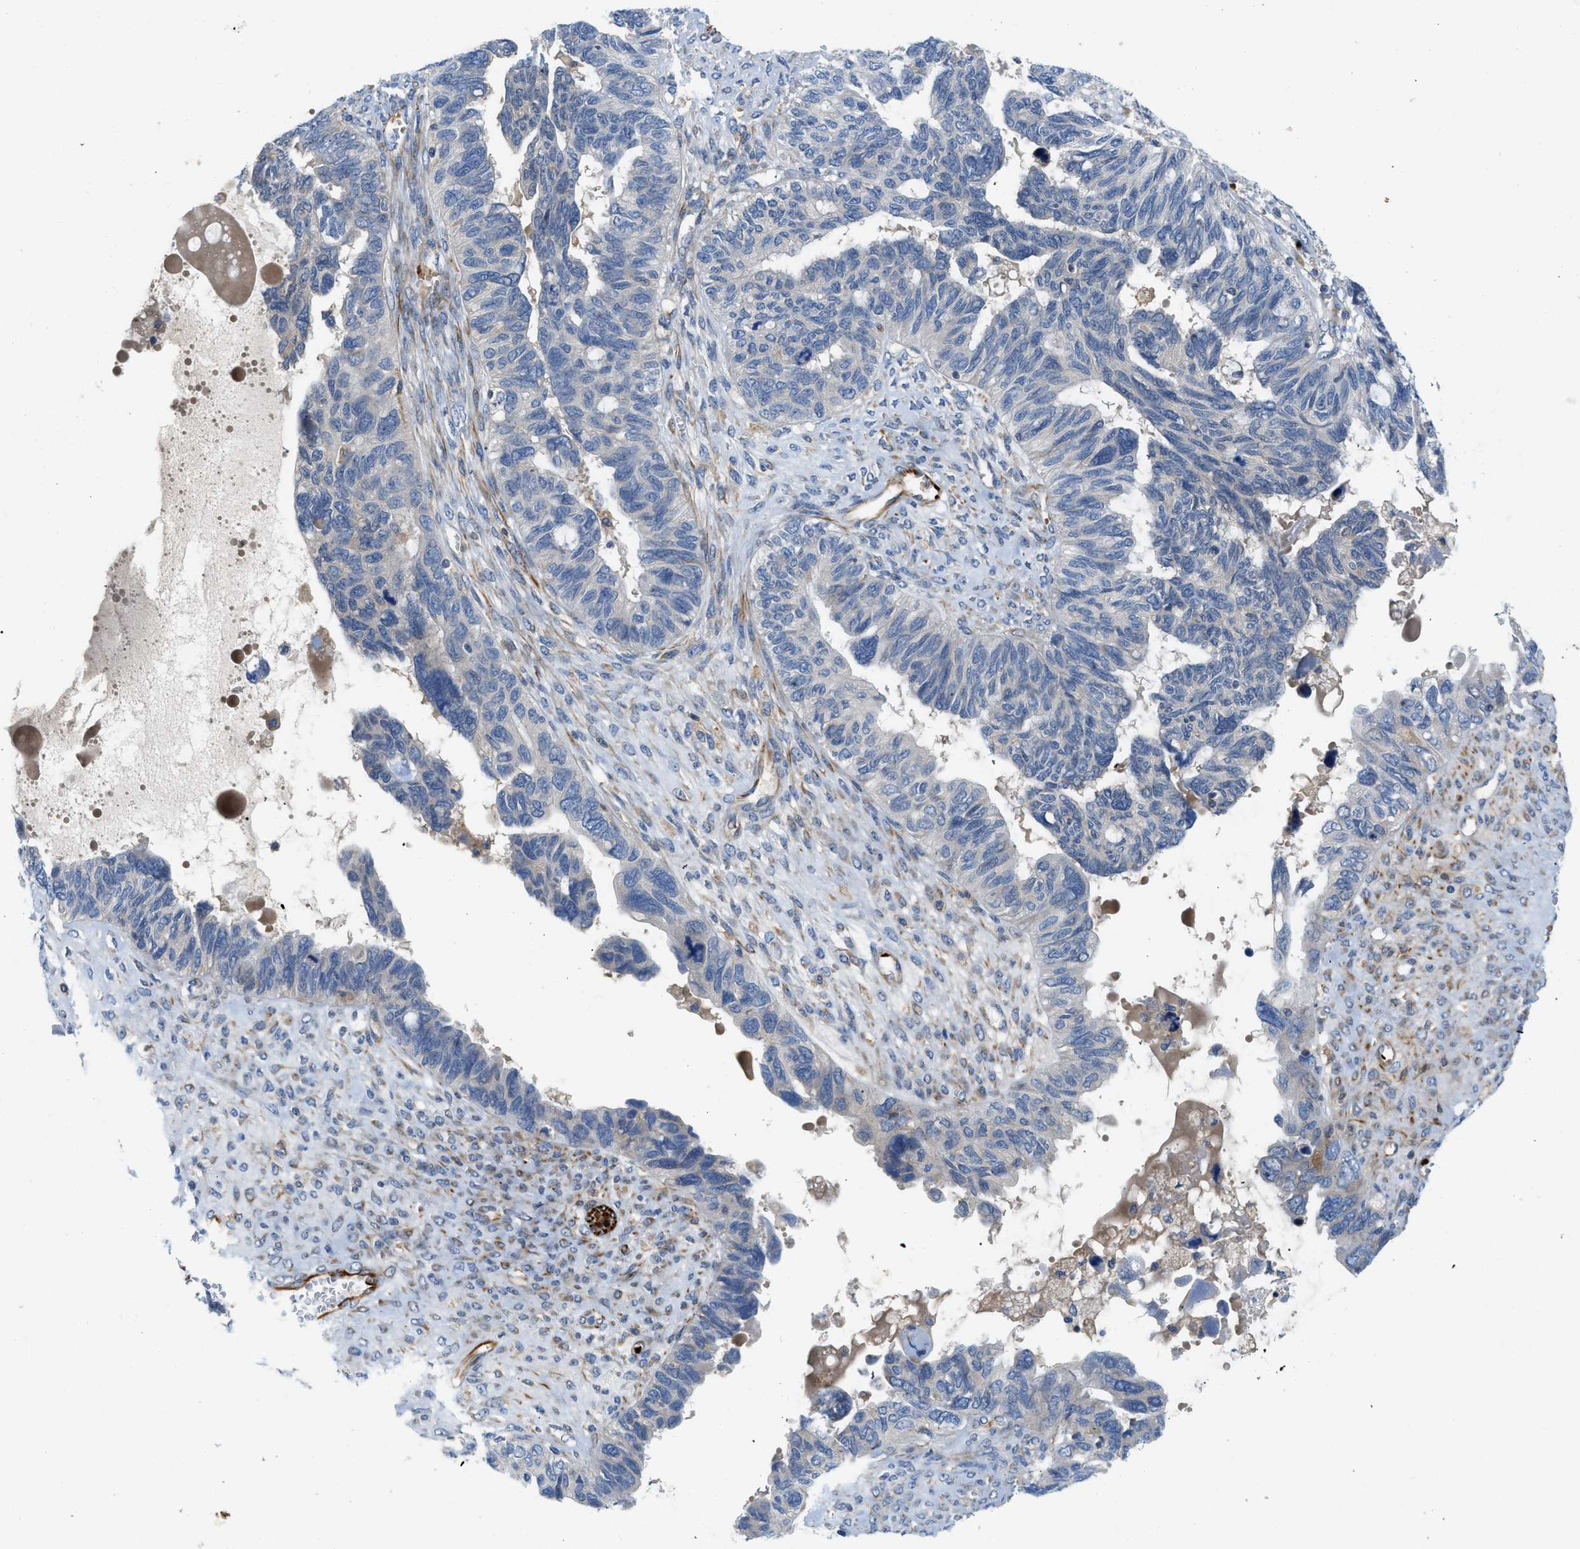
{"staining": {"intensity": "negative", "quantity": "none", "location": "none"}, "tissue": "ovarian cancer", "cell_type": "Tumor cells", "image_type": "cancer", "snomed": [{"axis": "morphology", "description": "Cystadenocarcinoma, serous, NOS"}, {"axis": "topography", "description": "Ovary"}], "caption": "IHC photomicrograph of neoplastic tissue: ovarian serous cystadenocarcinoma stained with DAB displays no significant protein expression in tumor cells.", "gene": "ZNF831", "patient": {"sex": "female", "age": 79}}